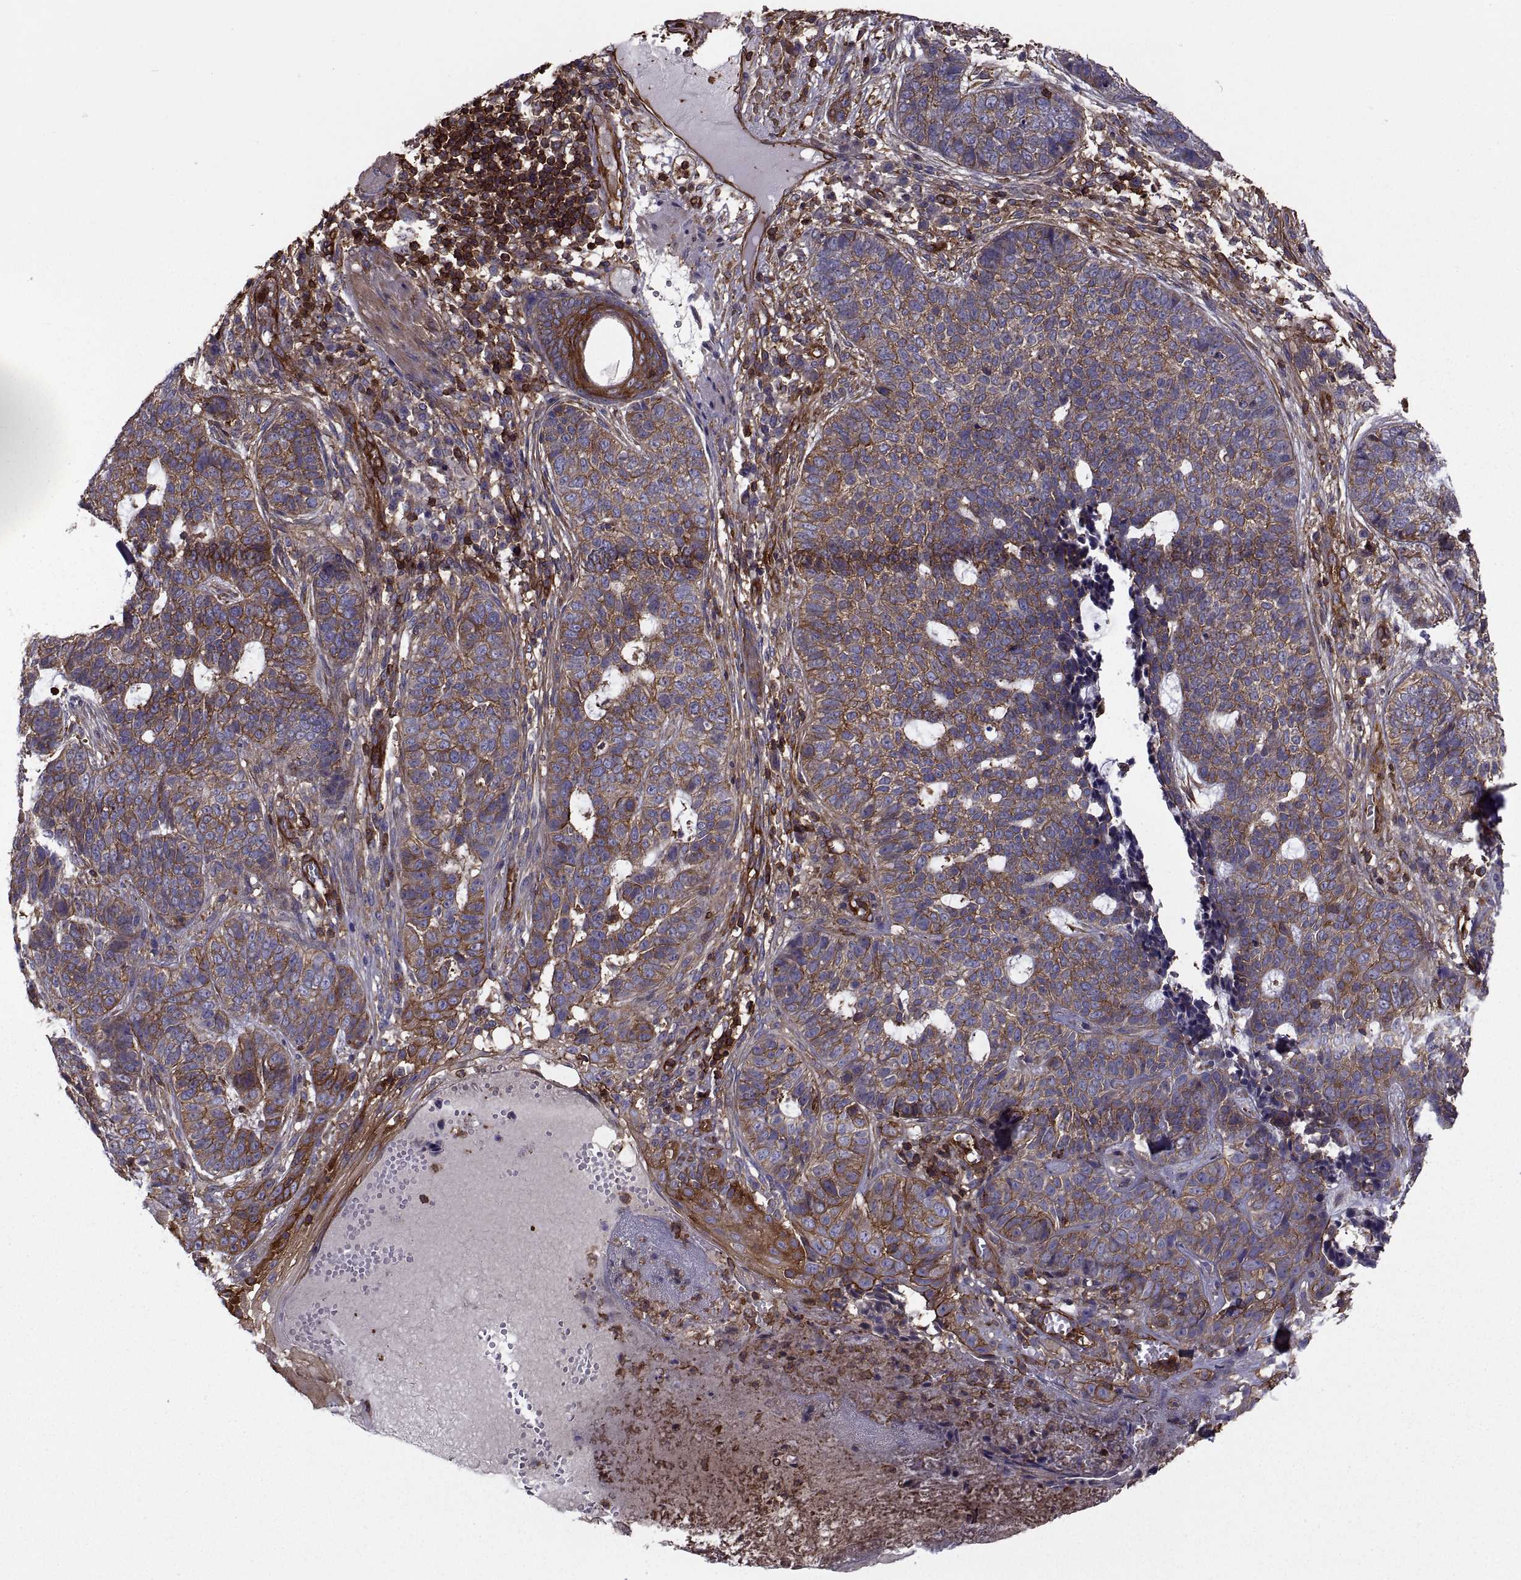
{"staining": {"intensity": "strong", "quantity": ">75%", "location": "cytoplasmic/membranous"}, "tissue": "skin cancer", "cell_type": "Tumor cells", "image_type": "cancer", "snomed": [{"axis": "morphology", "description": "Basal cell carcinoma"}, {"axis": "topography", "description": "Skin"}], "caption": "Approximately >75% of tumor cells in basal cell carcinoma (skin) show strong cytoplasmic/membranous protein positivity as visualized by brown immunohistochemical staining.", "gene": "MYH9", "patient": {"sex": "female", "age": 69}}